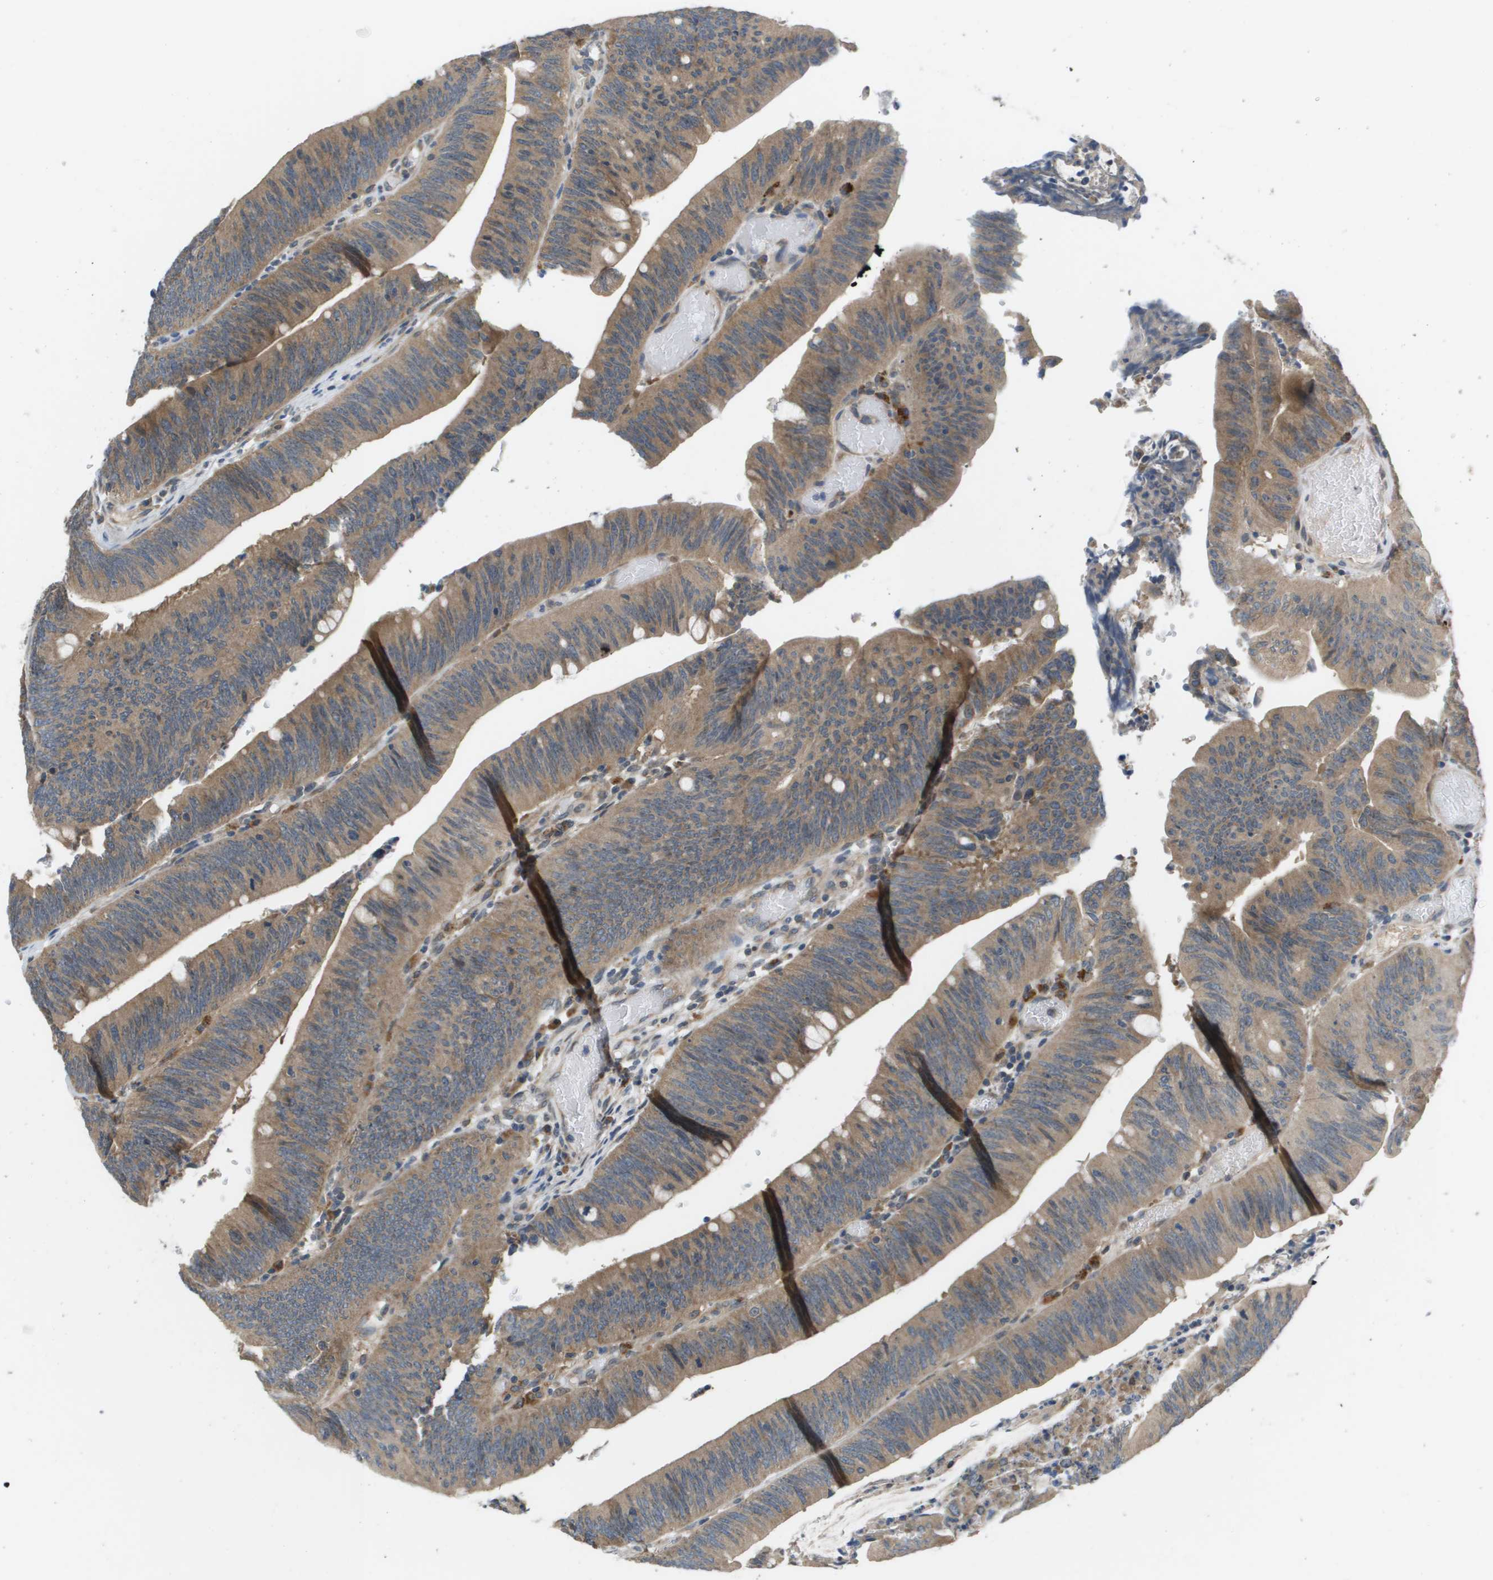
{"staining": {"intensity": "moderate", "quantity": ">75%", "location": "cytoplasmic/membranous"}, "tissue": "colorectal cancer", "cell_type": "Tumor cells", "image_type": "cancer", "snomed": [{"axis": "morphology", "description": "Normal tissue, NOS"}, {"axis": "morphology", "description": "Adenocarcinoma, NOS"}, {"axis": "topography", "description": "Rectum"}], "caption": "The histopathology image displays immunohistochemical staining of adenocarcinoma (colorectal). There is moderate cytoplasmic/membranous staining is seen in about >75% of tumor cells.", "gene": "SLC25A20", "patient": {"sex": "female", "age": 66}}